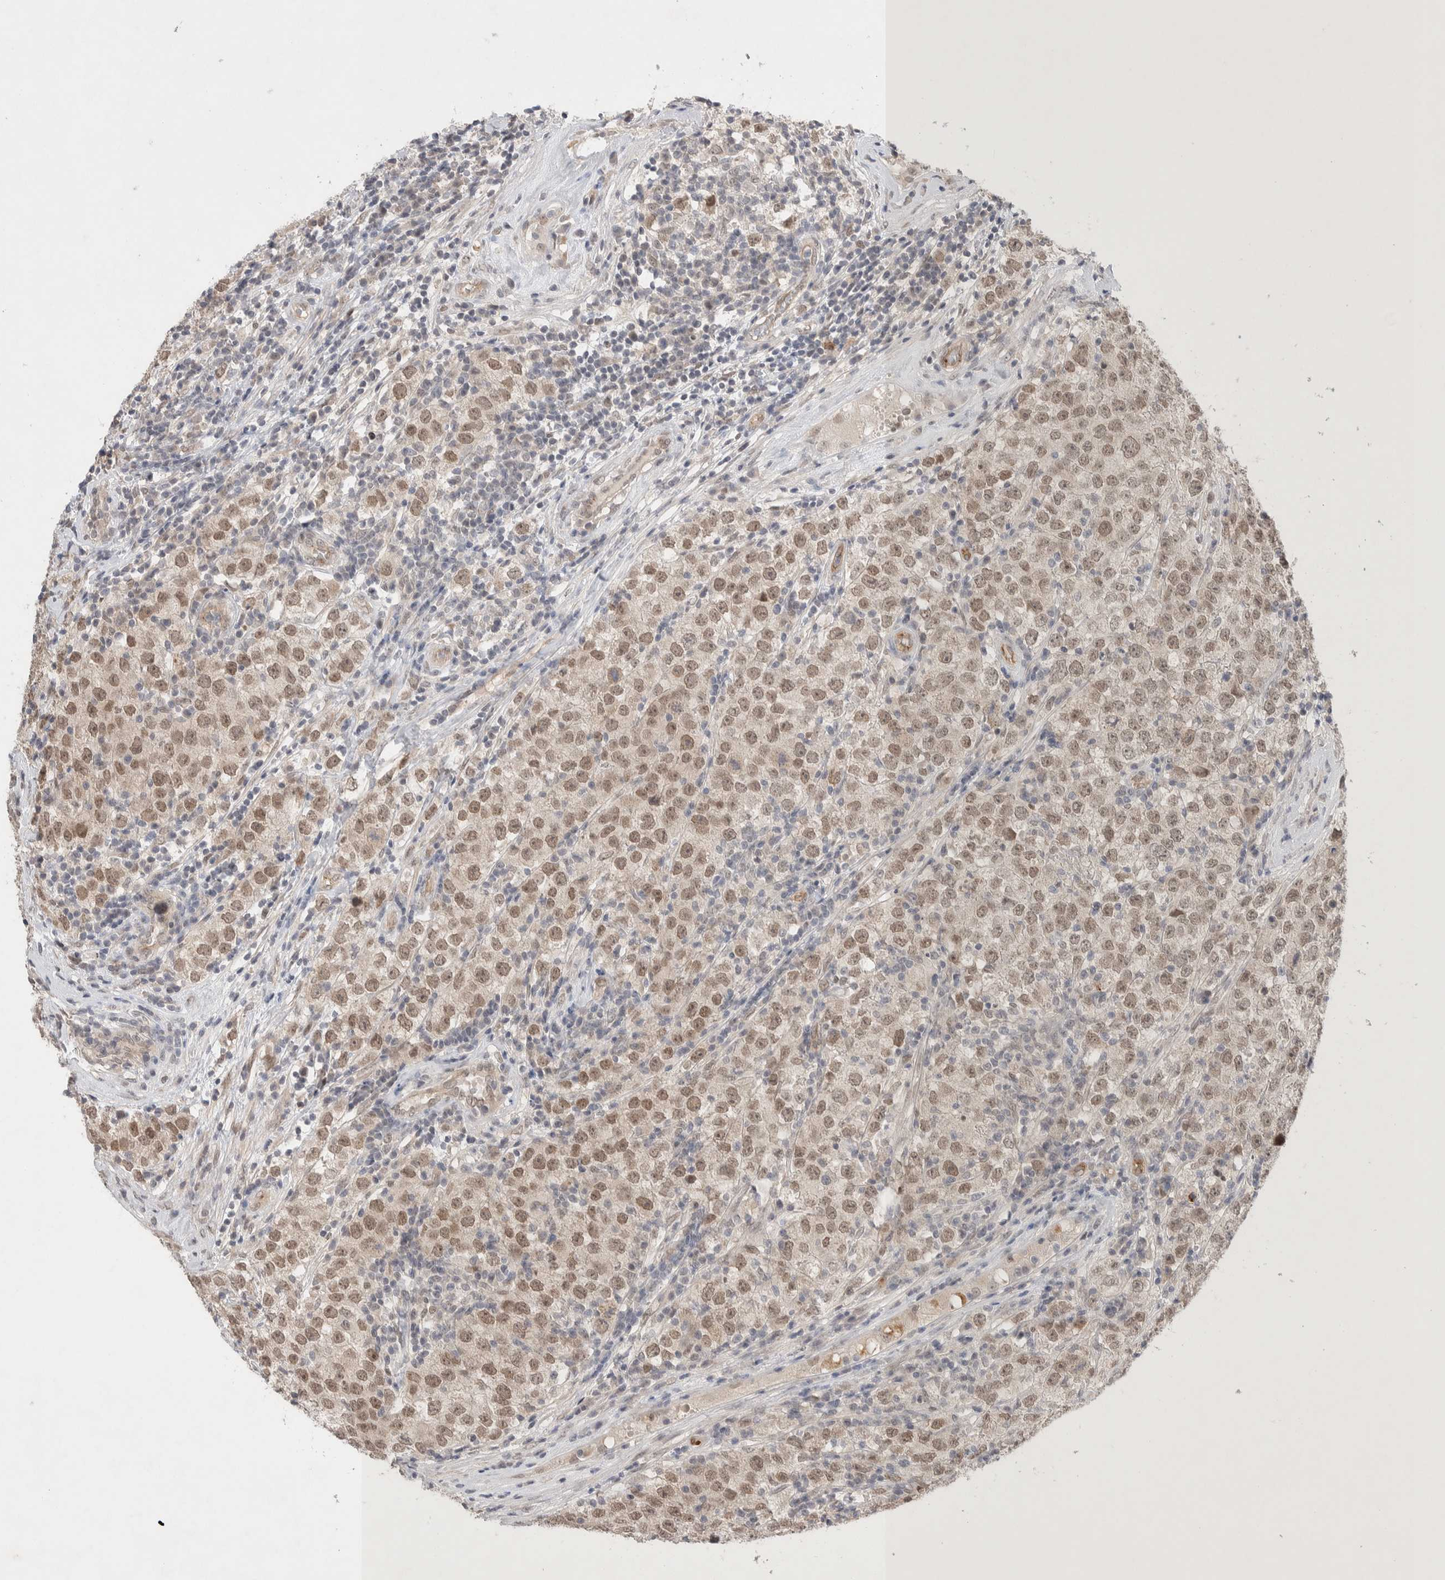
{"staining": {"intensity": "moderate", "quantity": ">75%", "location": "nuclear"}, "tissue": "testis cancer", "cell_type": "Tumor cells", "image_type": "cancer", "snomed": [{"axis": "morphology", "description": "Seminoma, NOS"}, {"axis": "morphology", "description": "Carcinoma, Embryonal, NOS"}, {"axis": "topography", "description": "Testis"}], "caption": "Immunohistochemistry (IHC) photomicrograph of neoplastic tissue: human embryonal carcinoma (testis) stained using IHC displays medium levels of moderate protein expression localized specifically in the nuclear of tumor cells, appearing as a nuclear brown color.", "gene": "ZNF704", "patient": {"sex": "male", "age": 28}}